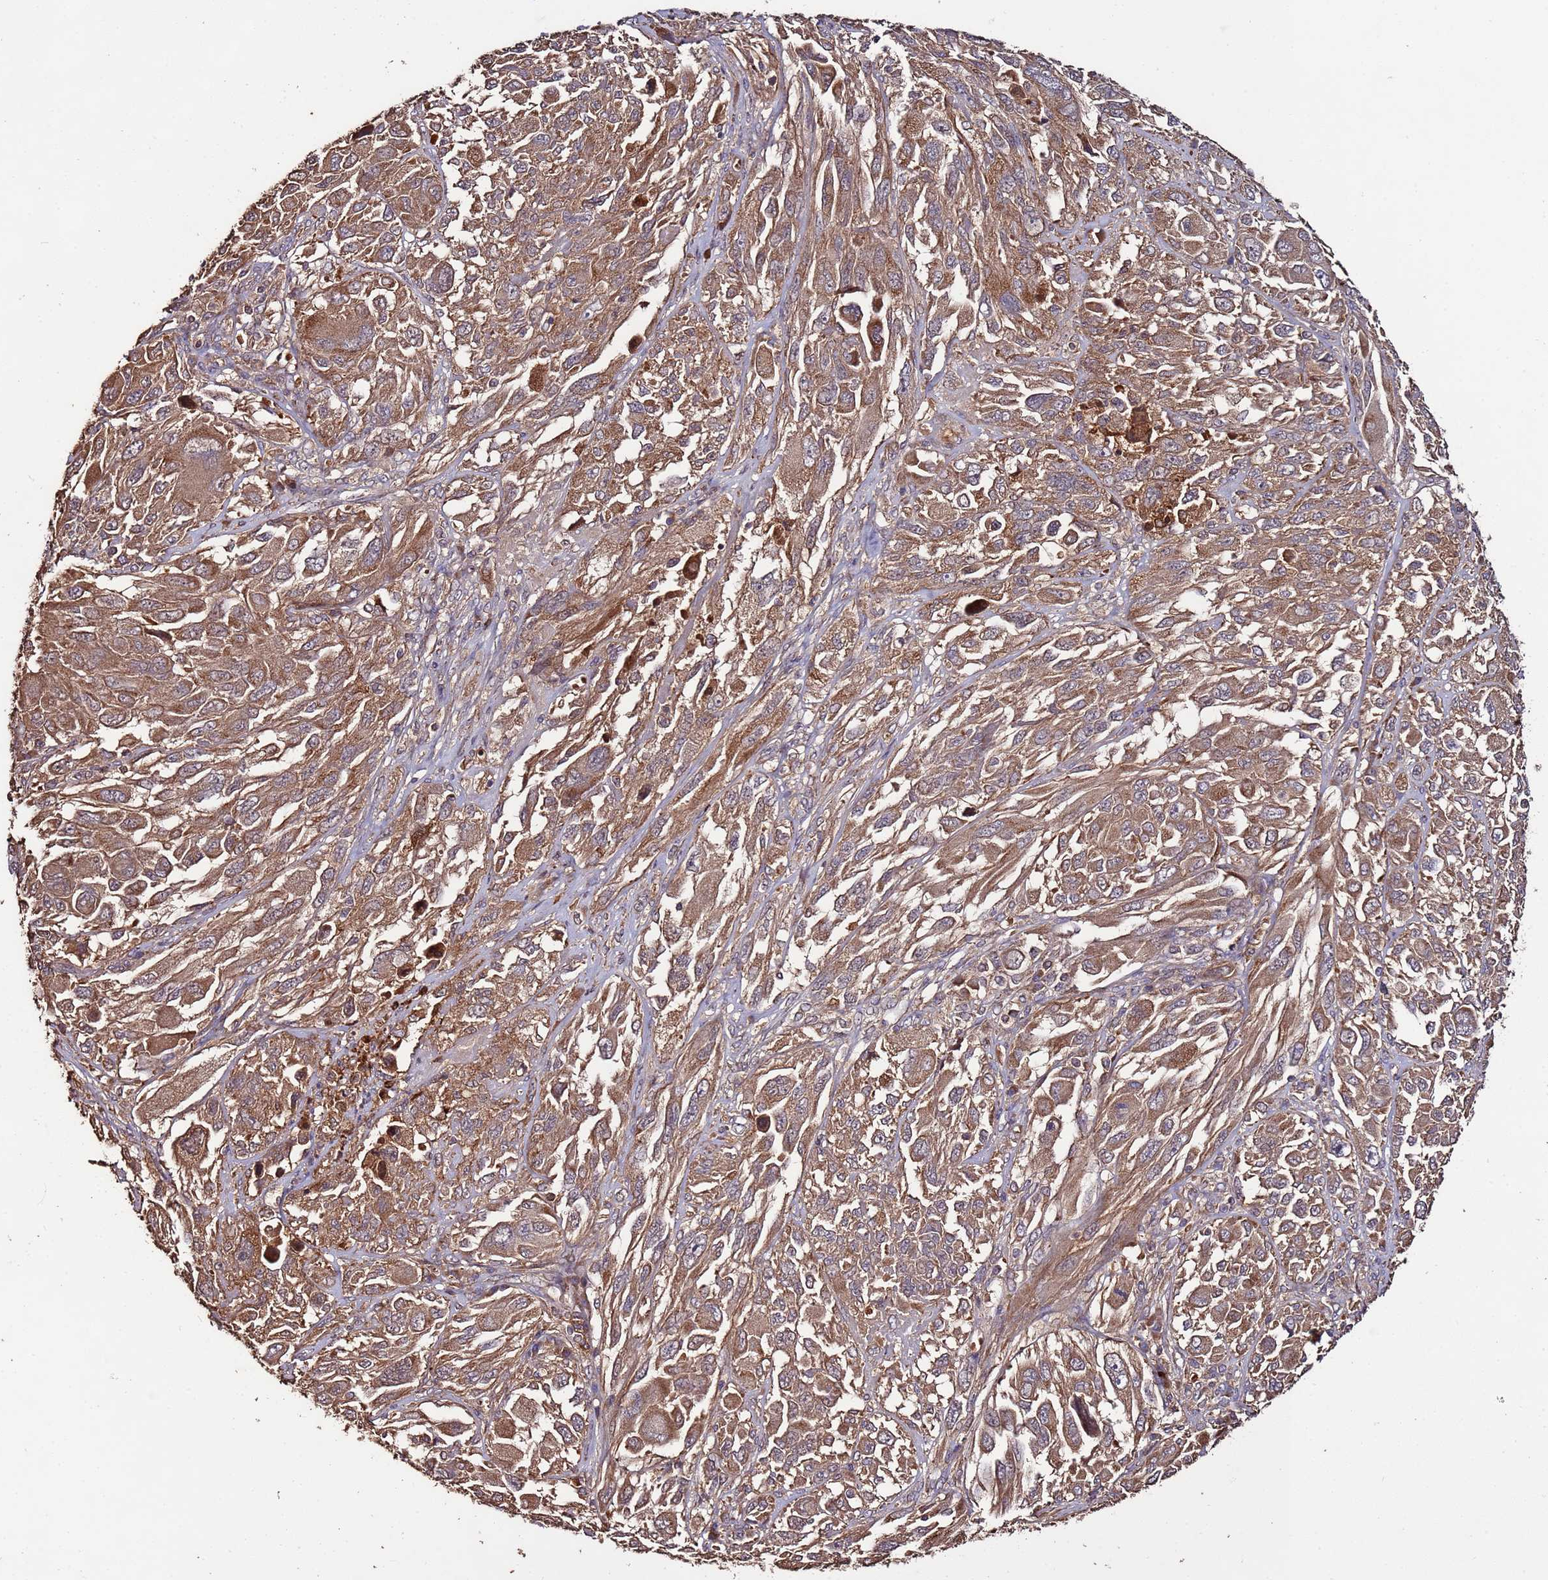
{"staining": {"intensity": "moderate", "quantity": ">75%", "location": "cytoplasmic/membranous"}, "tissue": "melanoma", "cell_type": "Tumor cells", "image_type": "cancer", "snomed": [{"axis": "morphology", "description": "Malignant melanoma, NOS"}, {"axis": "topography", "description": "Skin"}], "caption": "A brown stain highlights moderate cytoplasmic/membranous expression of a protein in human melanoma tumor cells.", "gene": "RPS15A", "patient": {"sex": "female", "age": 91}}